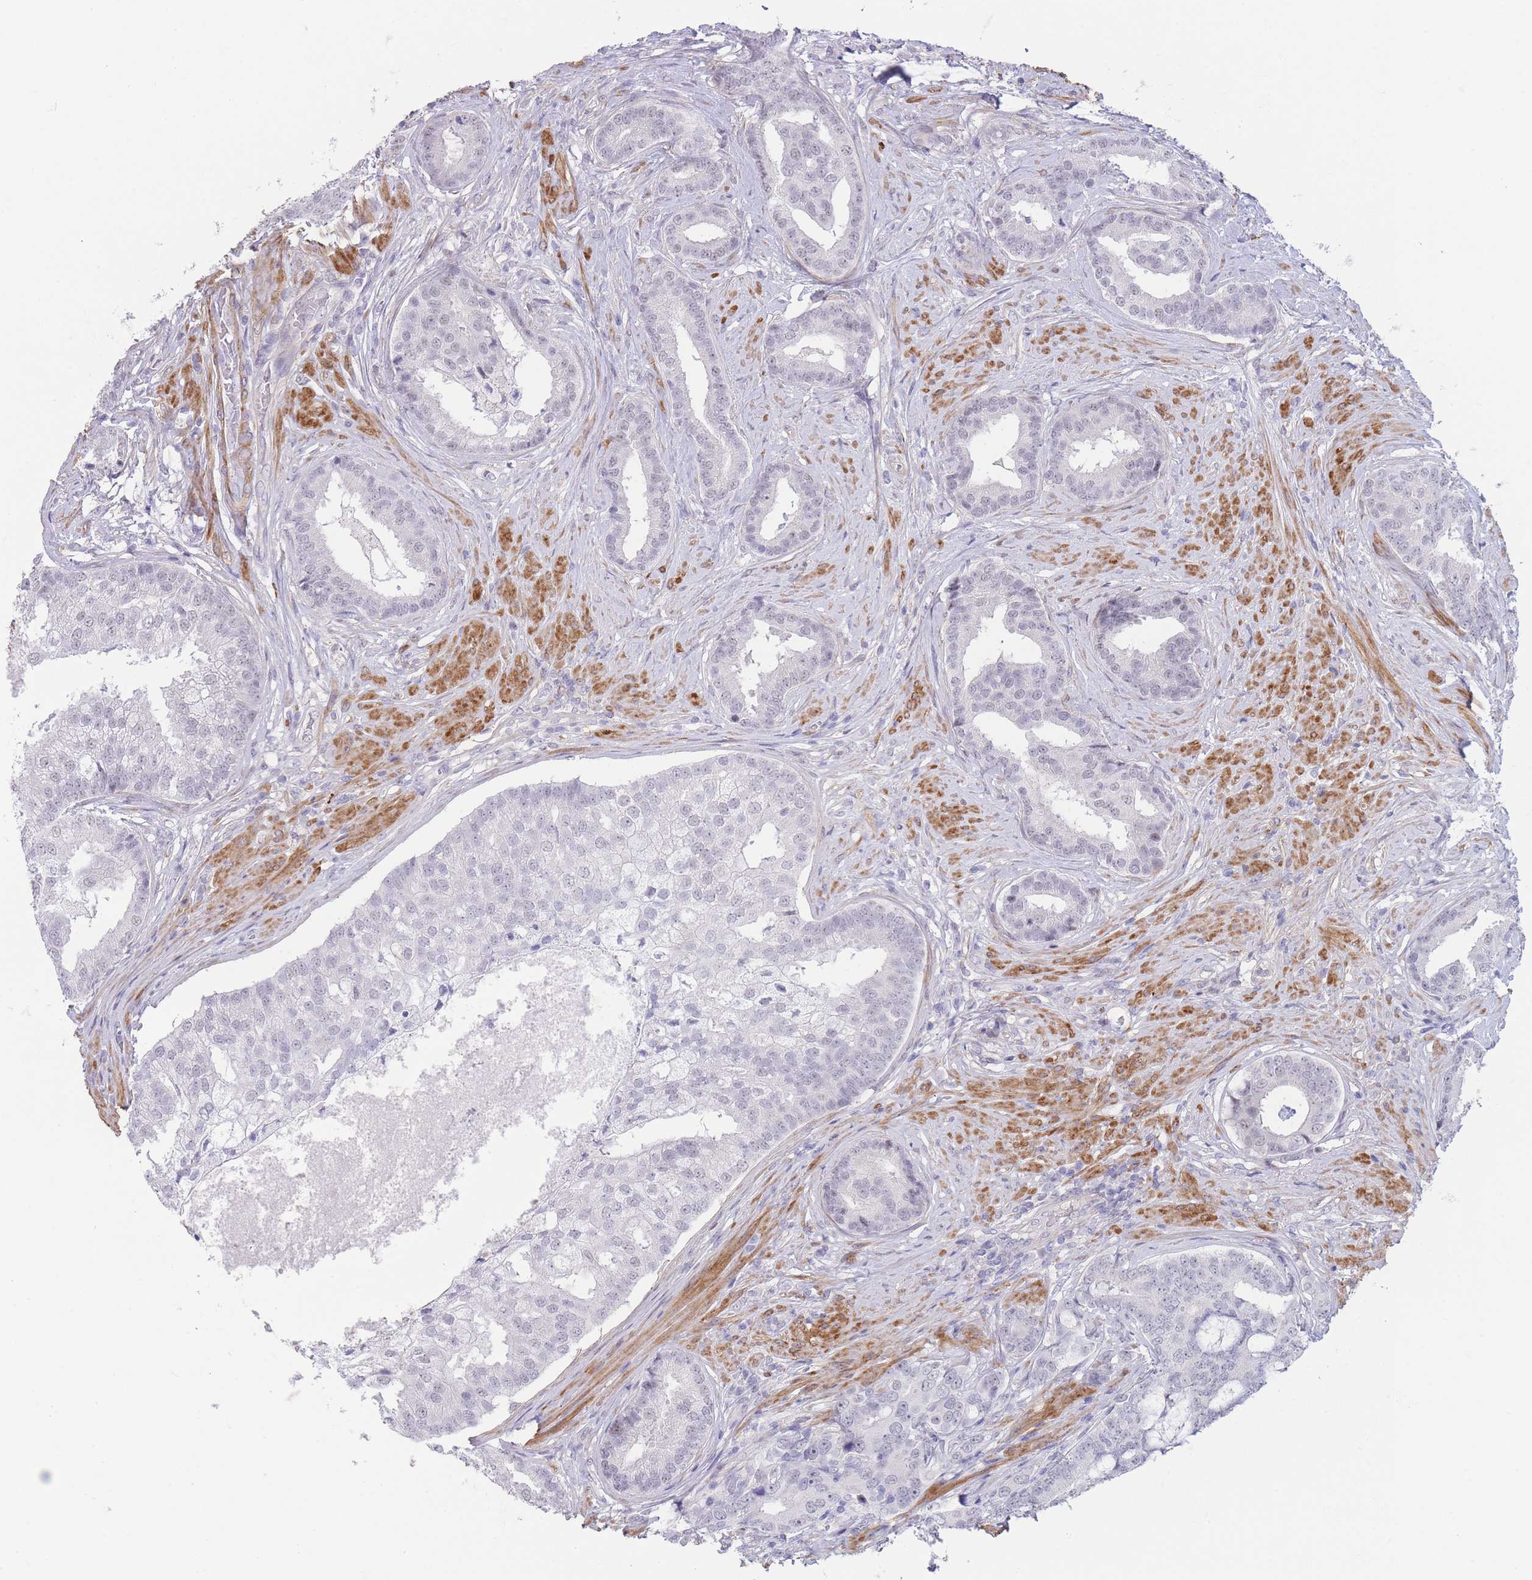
{"staining": {"intensity": "negative", "quantity": "none", "location": "none"}, "tissue": "prostate cancer", "cell_type": "Tumor cells", "image_type": "cancer", "snomed": [{"axis": "morphology", "description": "Adenocarcinoma, High grade"}, {"axis": "topography", "description": "Prostate"}], "caption": "A high-resolution histopathology image shows IHC staining of prostate cancer, which reveals no significant positivity in tumor cells.", "gene": "ASAP3", "patient": {"sex": "male", "age": 55}}